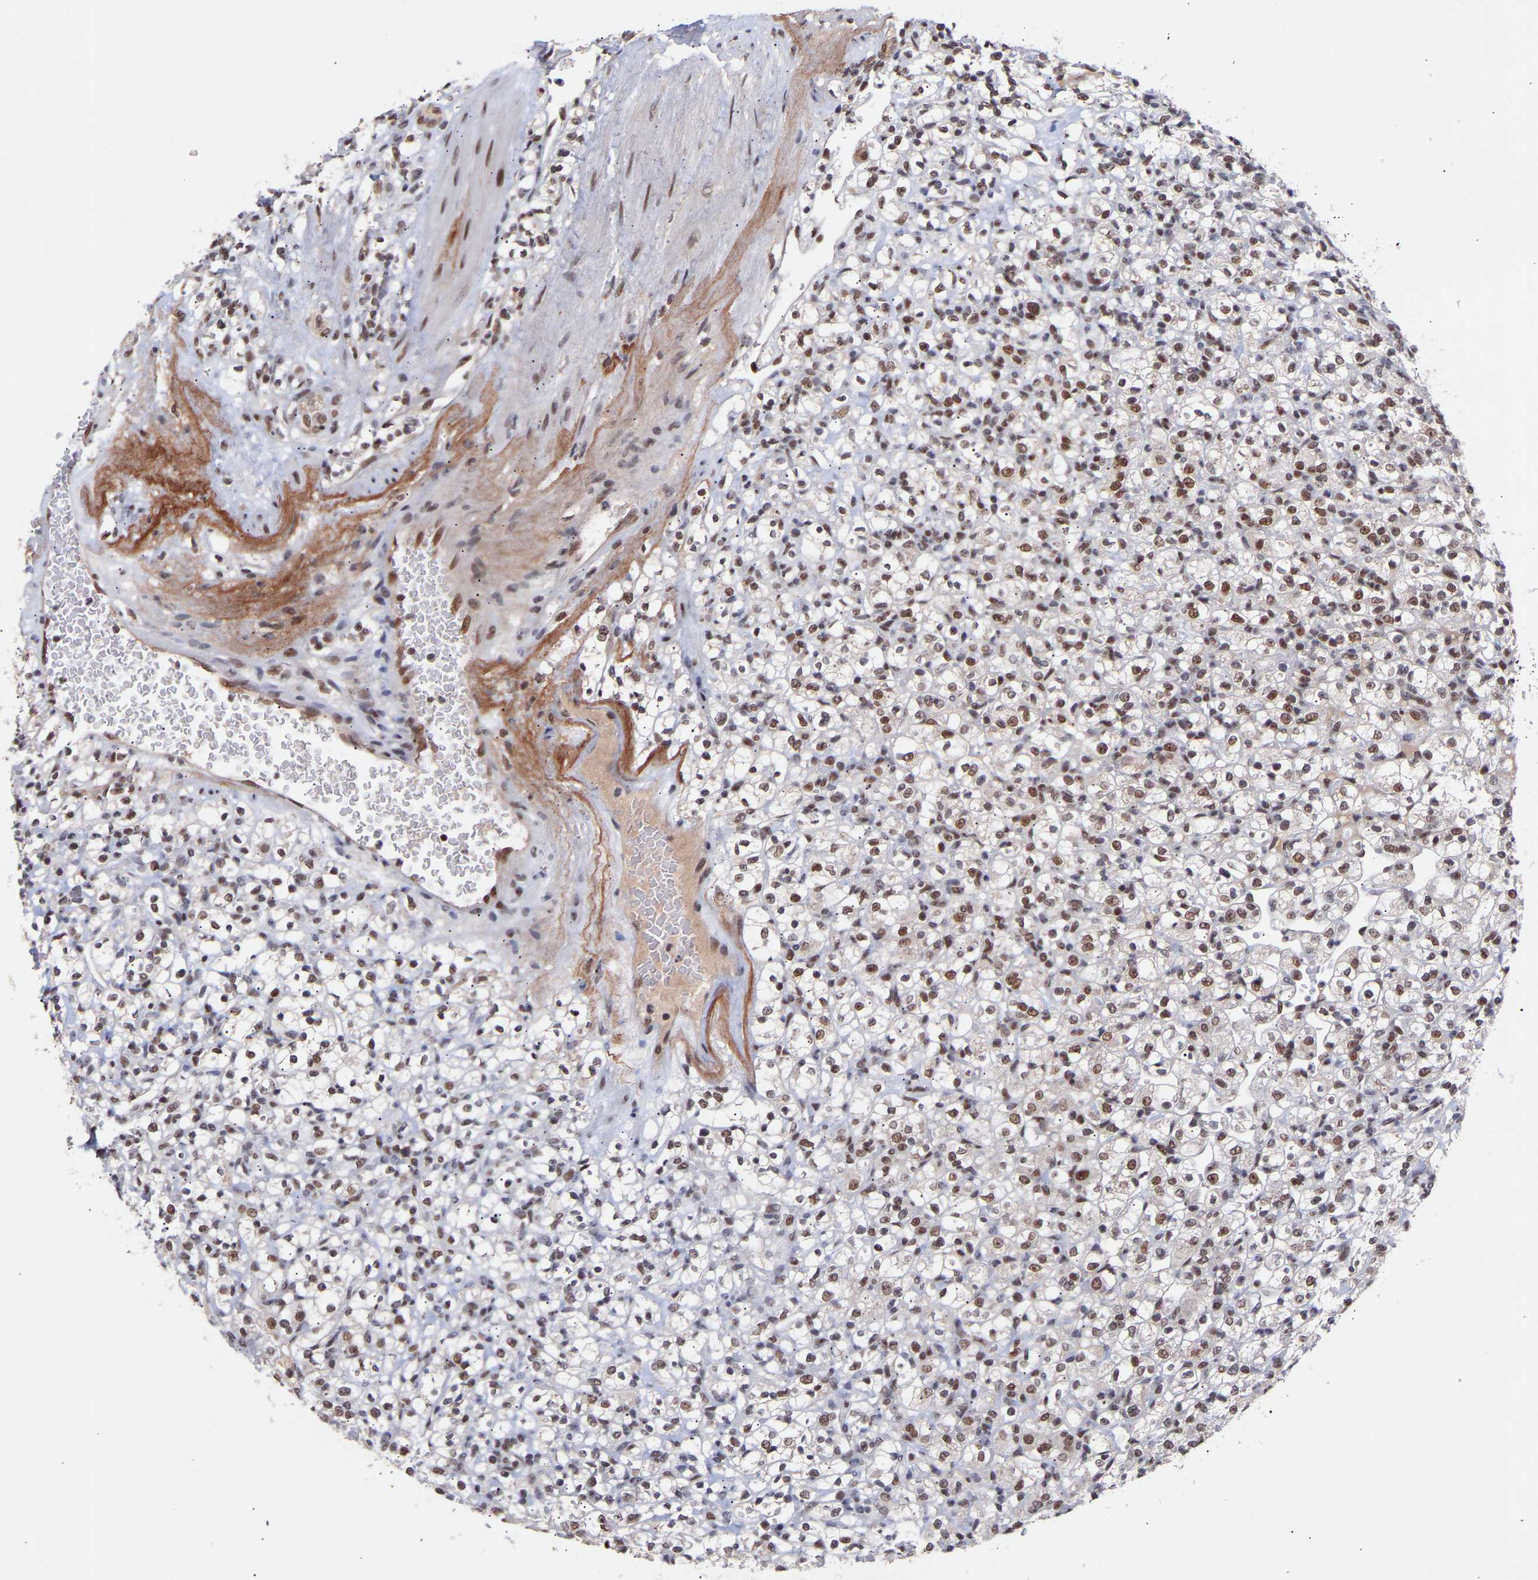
{"staining": {"intensity": "moderate", "quantity": ">75%", "location": "nuclear"}, "tissue": "renal cancer", "cell_type": "Tumor cells", "image_type": "cancer", "snomed": [{"axis": "morphology", "description": "Normal tissue, NOS"}, {"axis": "morphology", "description": "Adenocarcinoma, NOS"}, {"axis": "topography", "description": "Kidney"}], "caption": "An image of human adenocarcinoma (renal) stained for a protein demonstrates moderate nuclear brown staining in tumor cells.", "gene": "RBM15", "patient": {"sex": "female", "age": 72}}